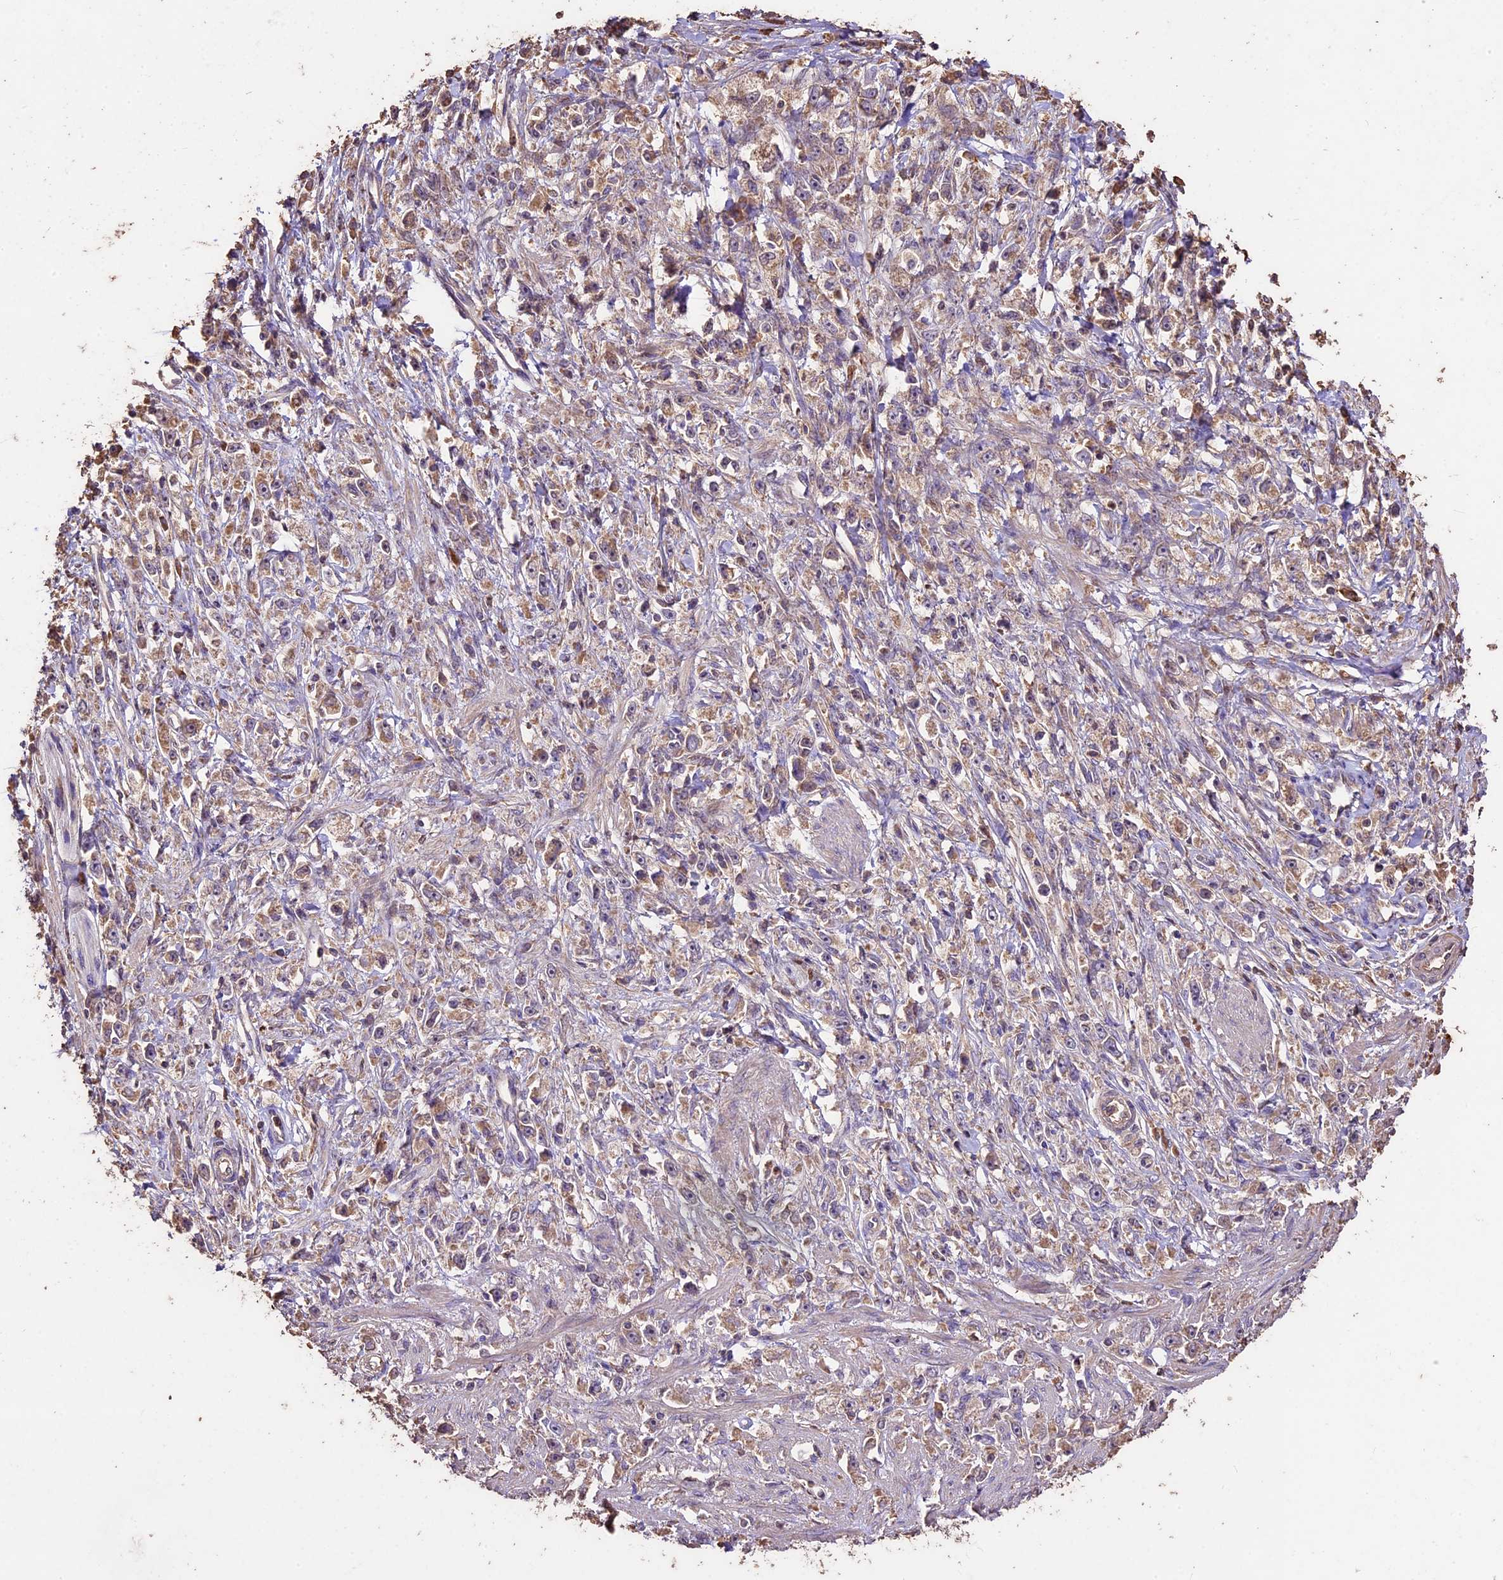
{"staining": {"intensity": "weak", "quantity": "25%-75%", "location": "cytoplasmic/membranous"}, "tissue": "stomach cancer", "cell_type": "Tumor cells", "image_type": "cancer", "snomed": [{"axis": "morphology", "description": "Adenocarcinoma, NOS"}, {"axis": "topography", "description": "Stomach"}], "caption": "Stomach cancer (adenocarcinoma) stained for a protein (brown) exhibits weak cytoplasmic/membranous positive expression in about 25%-75% of tumor cells.", "gene": "CRLF1", "patient": {"sex": "female", "age": 59}}